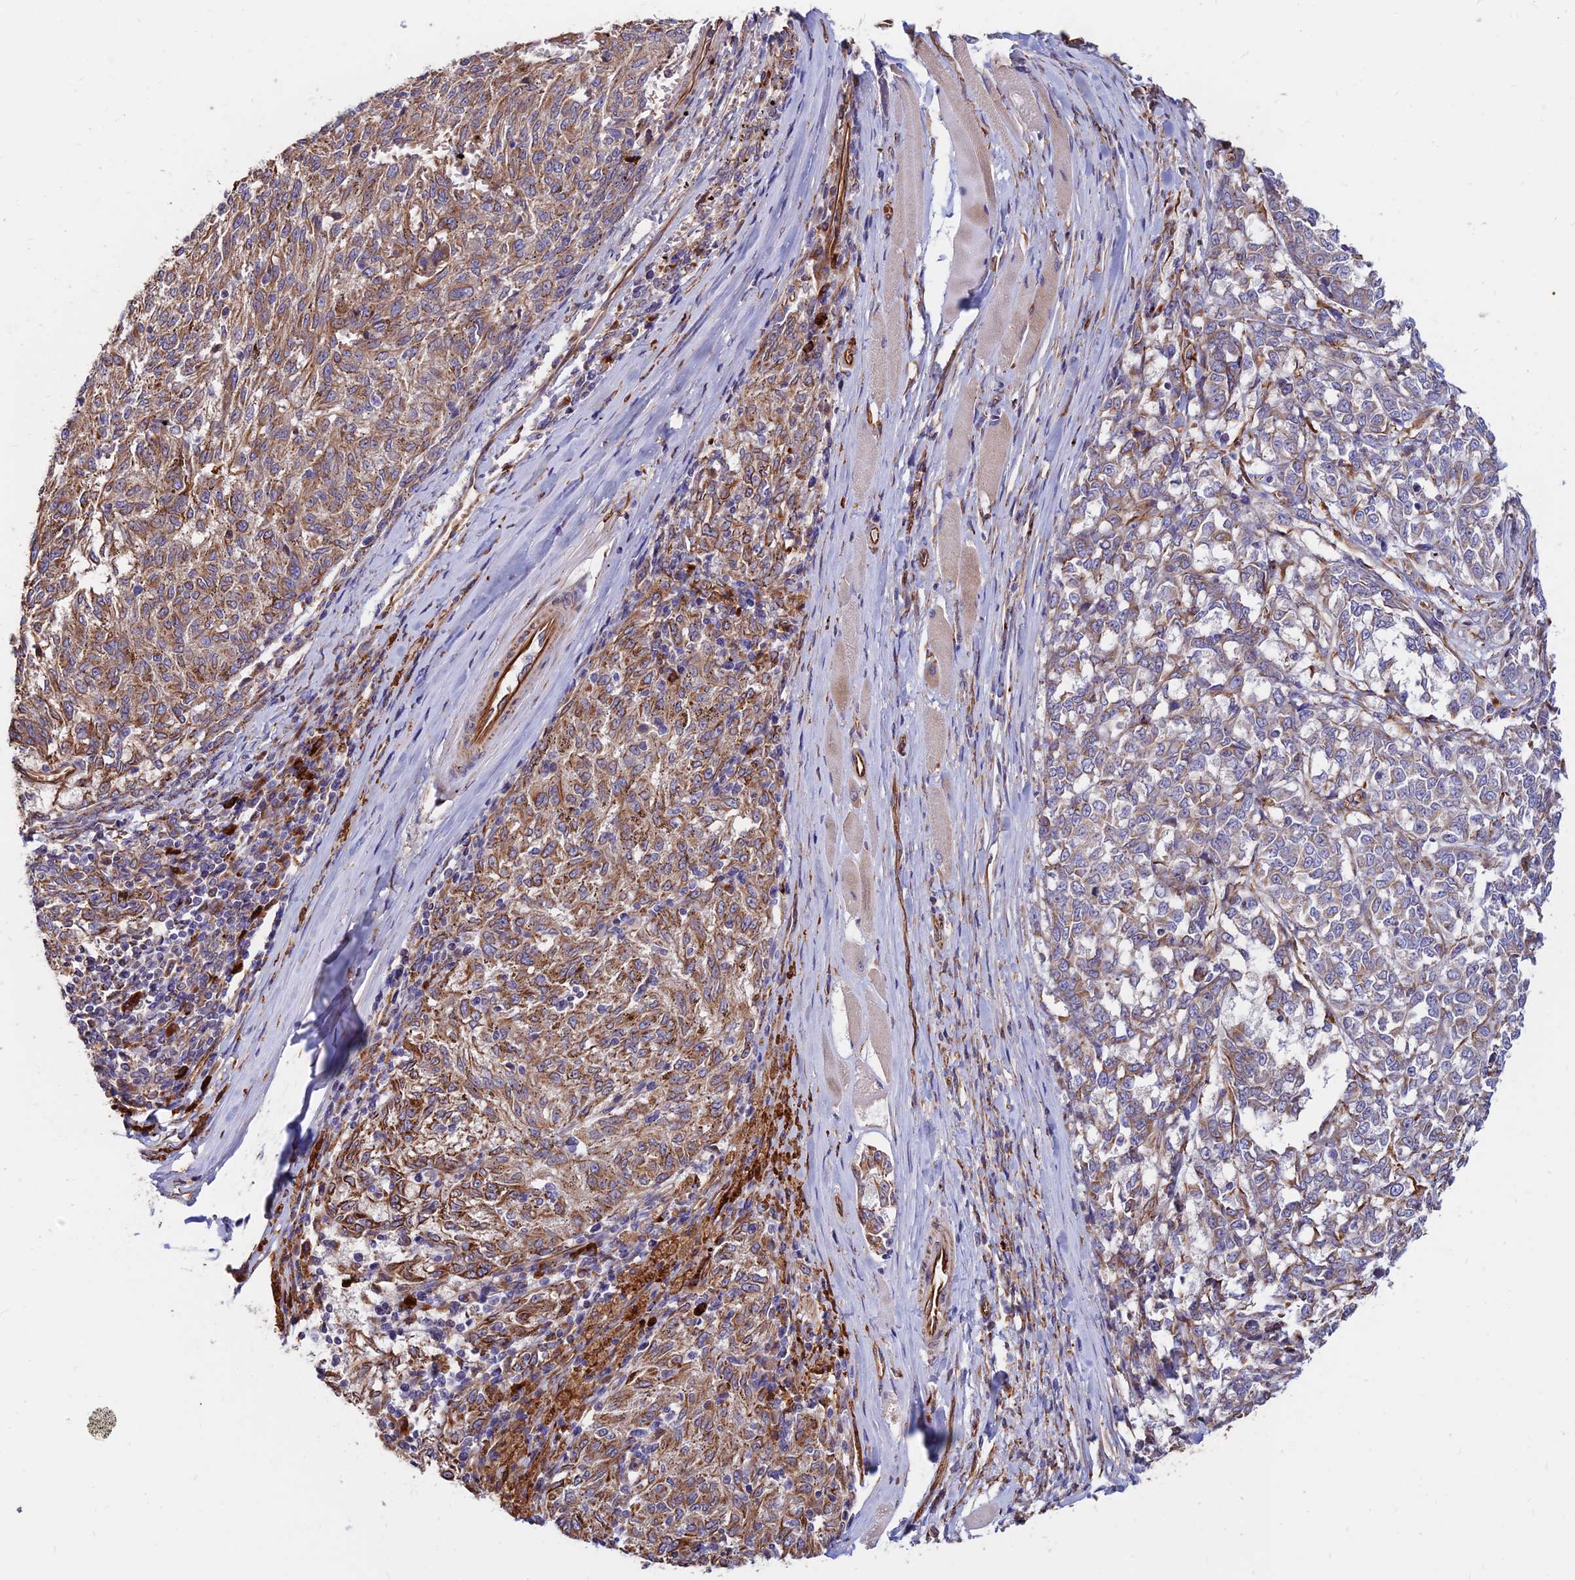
{"staining": {"intensity": "moderate", "quantity": "25%-75%", "location": "cytoplasmic/membranous"}, "tissue": "melanoma", "cell_type": "Tumor cells", "image_type": "cancer", "snomed": [{"axis": "morphology", "description": "Malignant melanoma, NOS"}, {"axis": "topography", "description": "Skin"}], "caption": "This image displays immunohistochemistry (IHC) staining of human melanoma, with medium moderate cytoplasmic/membranous expression in about 25%-75% of tumor cells.", "gene": "CDK18", "patient": {"sex": "female", "age": 72}}